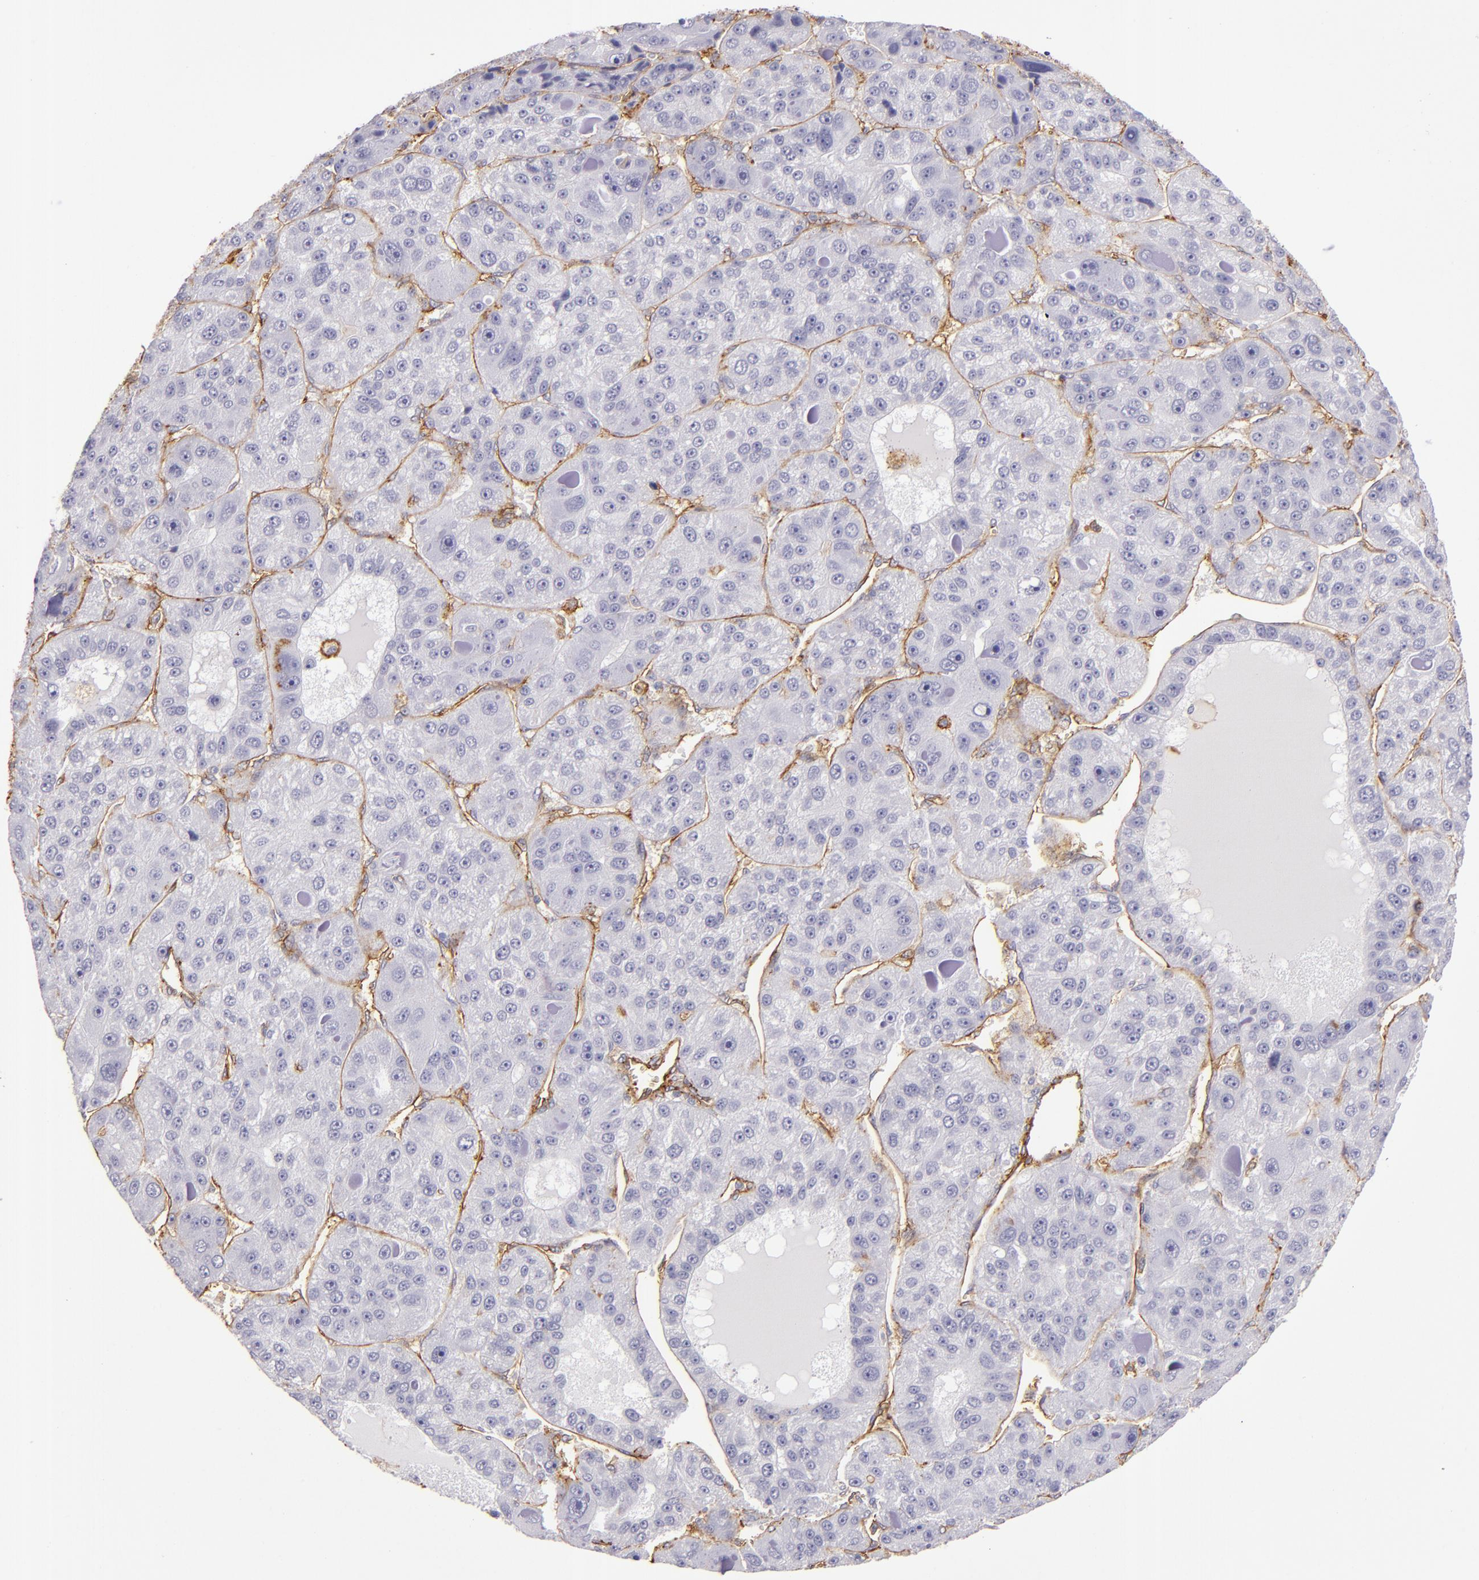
{"staining": {"intensity": "negative", "quantity": "none", "location": "none"}, "tissue": "liver cancer", "cell_type": "Tumor cells", "image_type": "cancer", "snomed": [{"axis": "morphology", "description": "Carcinoma, Hepatocellular, NOS"}, {"axis": "topography", "description": "Liver"}], "caption": "There is no significant staining in tumor cells of liver cancer (hepatocellular carcinoma).", "gene": "CD9", "patient": {"sex": "male", "age": 76}}